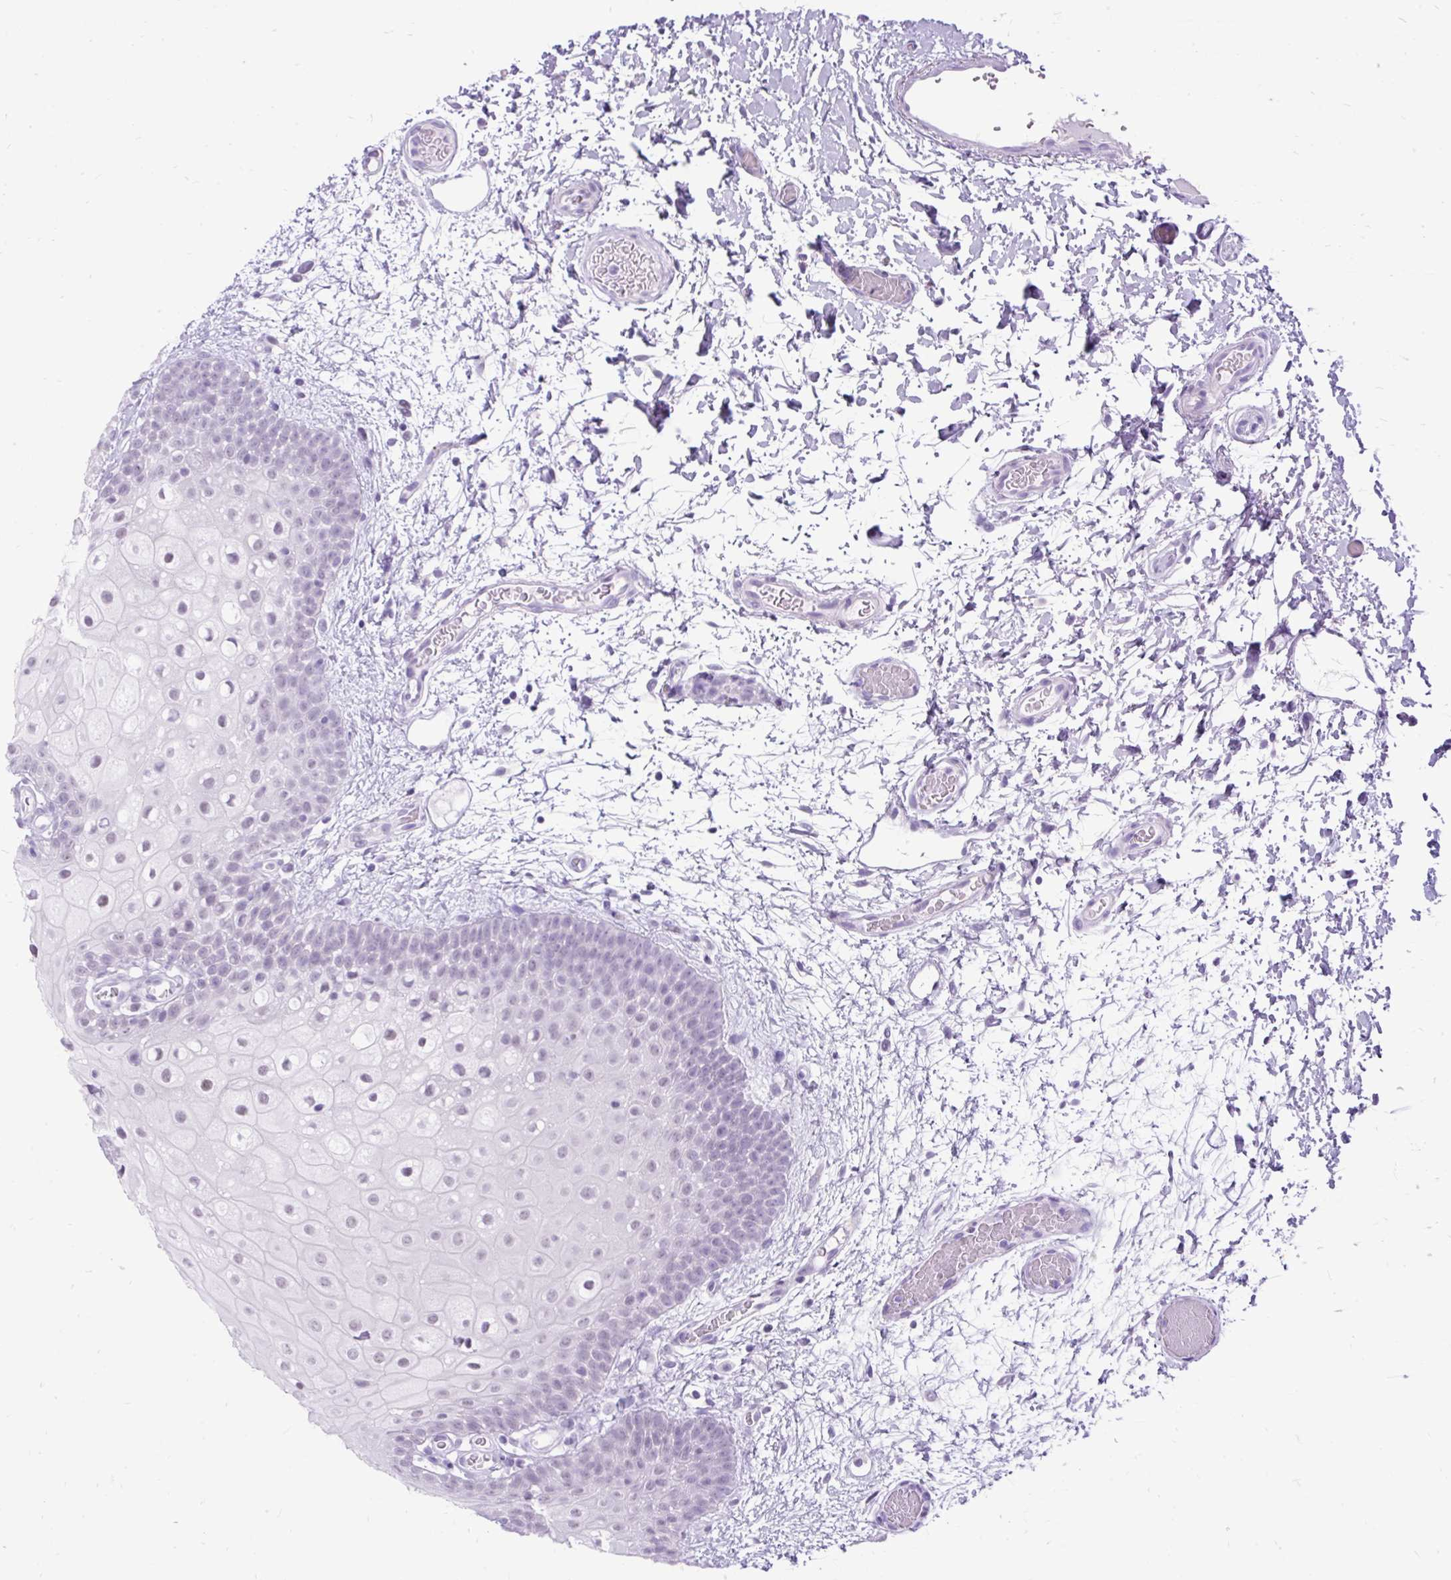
{"staining": {"intensity": "weak", "quantity": "<25%", "location": "nuclear"}, "tissue": "oral mucosa", "cell_type": "Squamous epithelial cells", "image_type": "normal", "snomed": [{"axis": "morphology", "description": "Normal tissue, NOS"}, {"axis": "morphology", "description": "Squamous cell carcinoma, NOS"}, {"axis": "topography", "description": "Oral tissue"}, {"axis": "topography", "description": "Tounge, NOS"}, {"axis": "topography", "description": "Head-Neck"}], "caption": "Immunohistochemistry image of normal oral mucosa: human oral mucosa stained with DAB (3,3'-diaminobenzidine) demonstrates no significant protein expression in squamous epithelial cells. (Stains: DAB immunohistochemistry (IHC) with hematoxylin counter stain, Microscopy: brightfield microscopy at high magnification).", "gene": "SCGB1A1", "patient": {"sex": "male", "age": 76}}